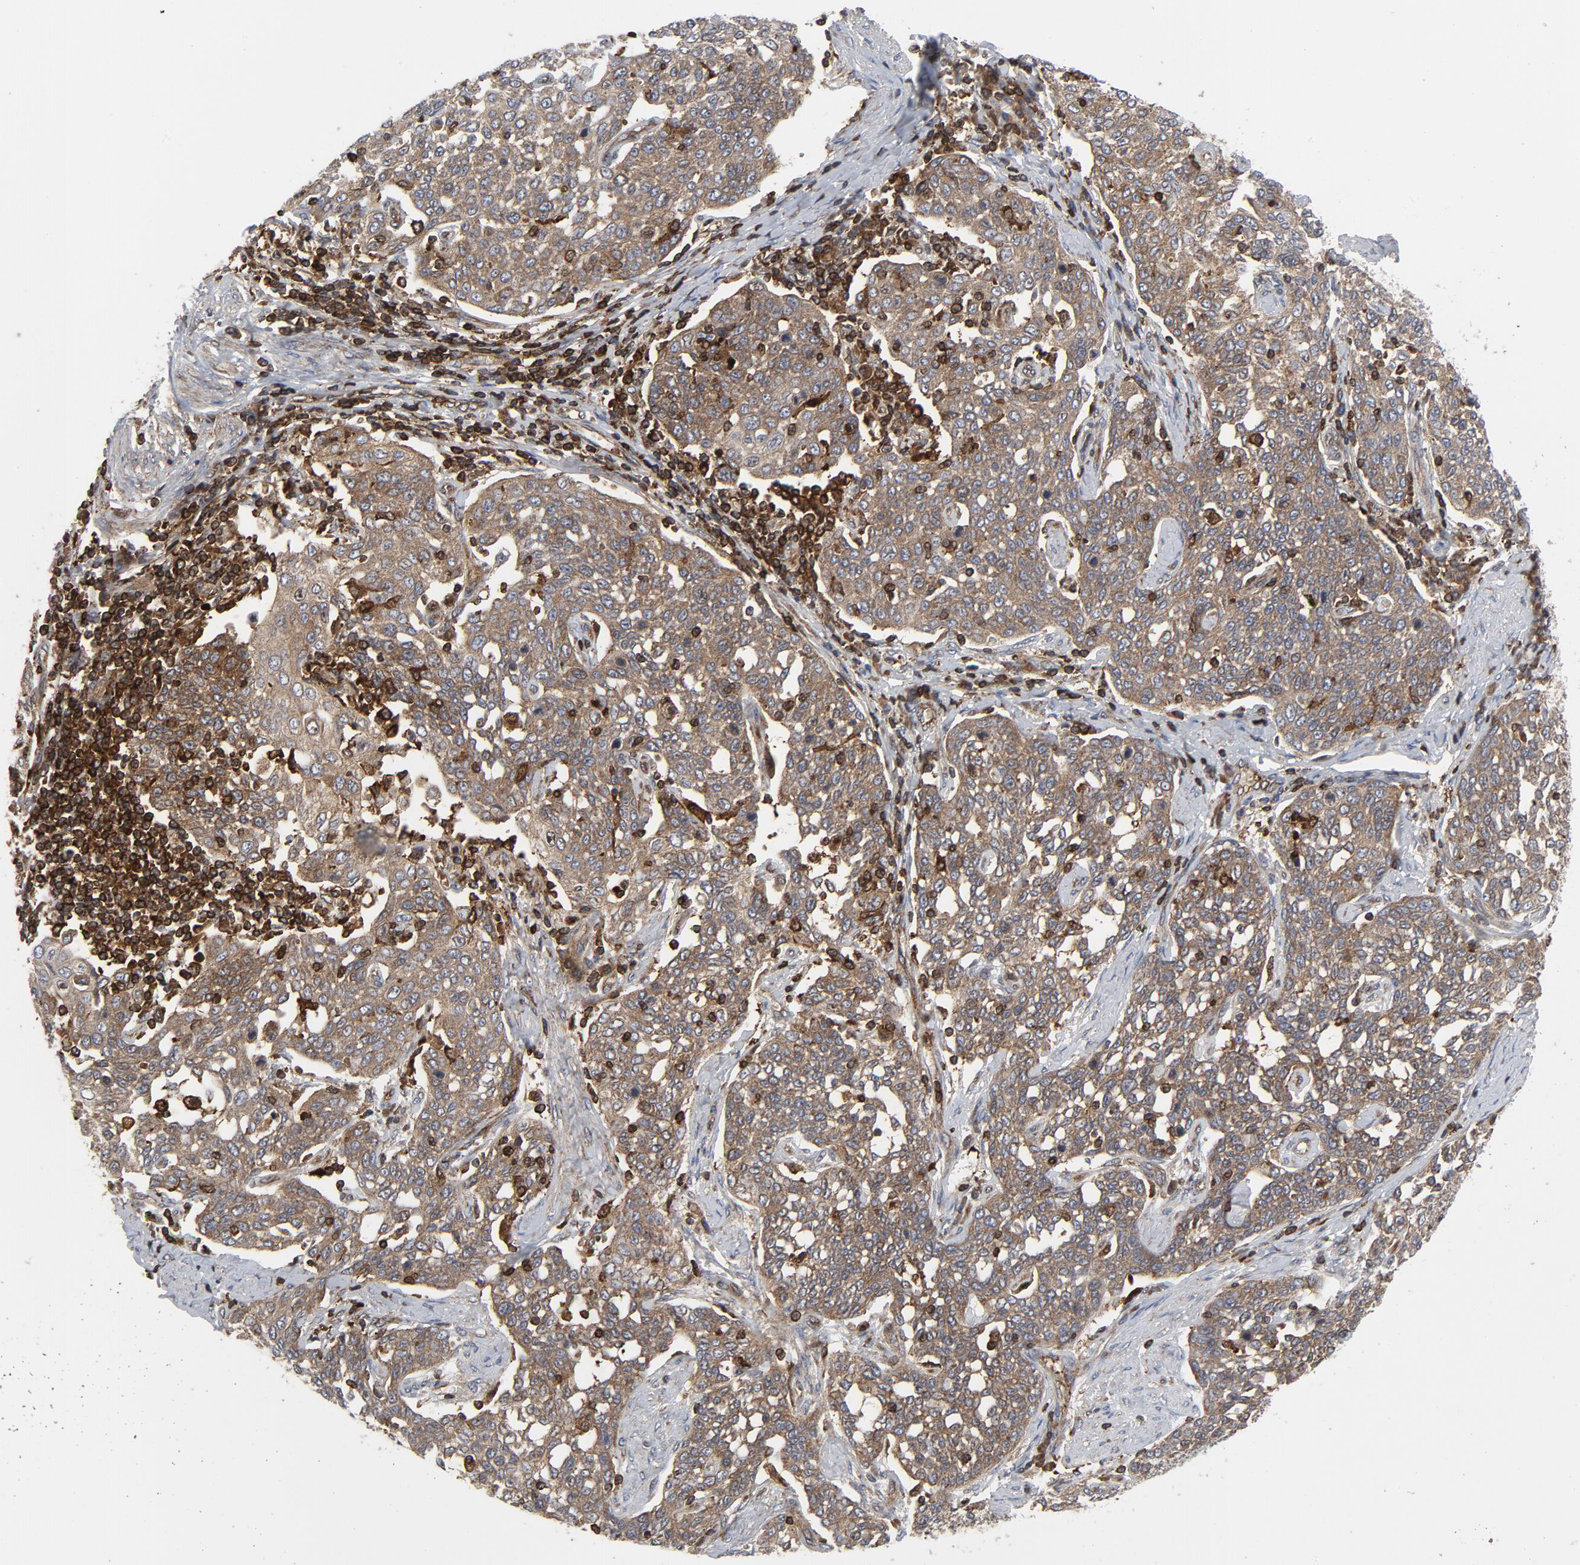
{"staining": {"intensity": "moderate", "quantity": ">75%", "location": "cytoplasmic/membranous"}, "tissue": "cervical cancer", "cell_type": "Tumor cells", "image_type": "cancer", "snomed": [{"axis": "morphology", "description": "Squamous cell carcinoma, NOS"}, {"axis": "topography", "description": "Cervix"}], "caption": "Cervical cancer (squamous cell carcinoma) tissue demonstrates moderate cytoplasmic/membranous expression in approximately >75% of tumor cells, visualized by immunohistochemistry.", "gene": "YES1", "patient": {"sex": "female", "age": 34}}